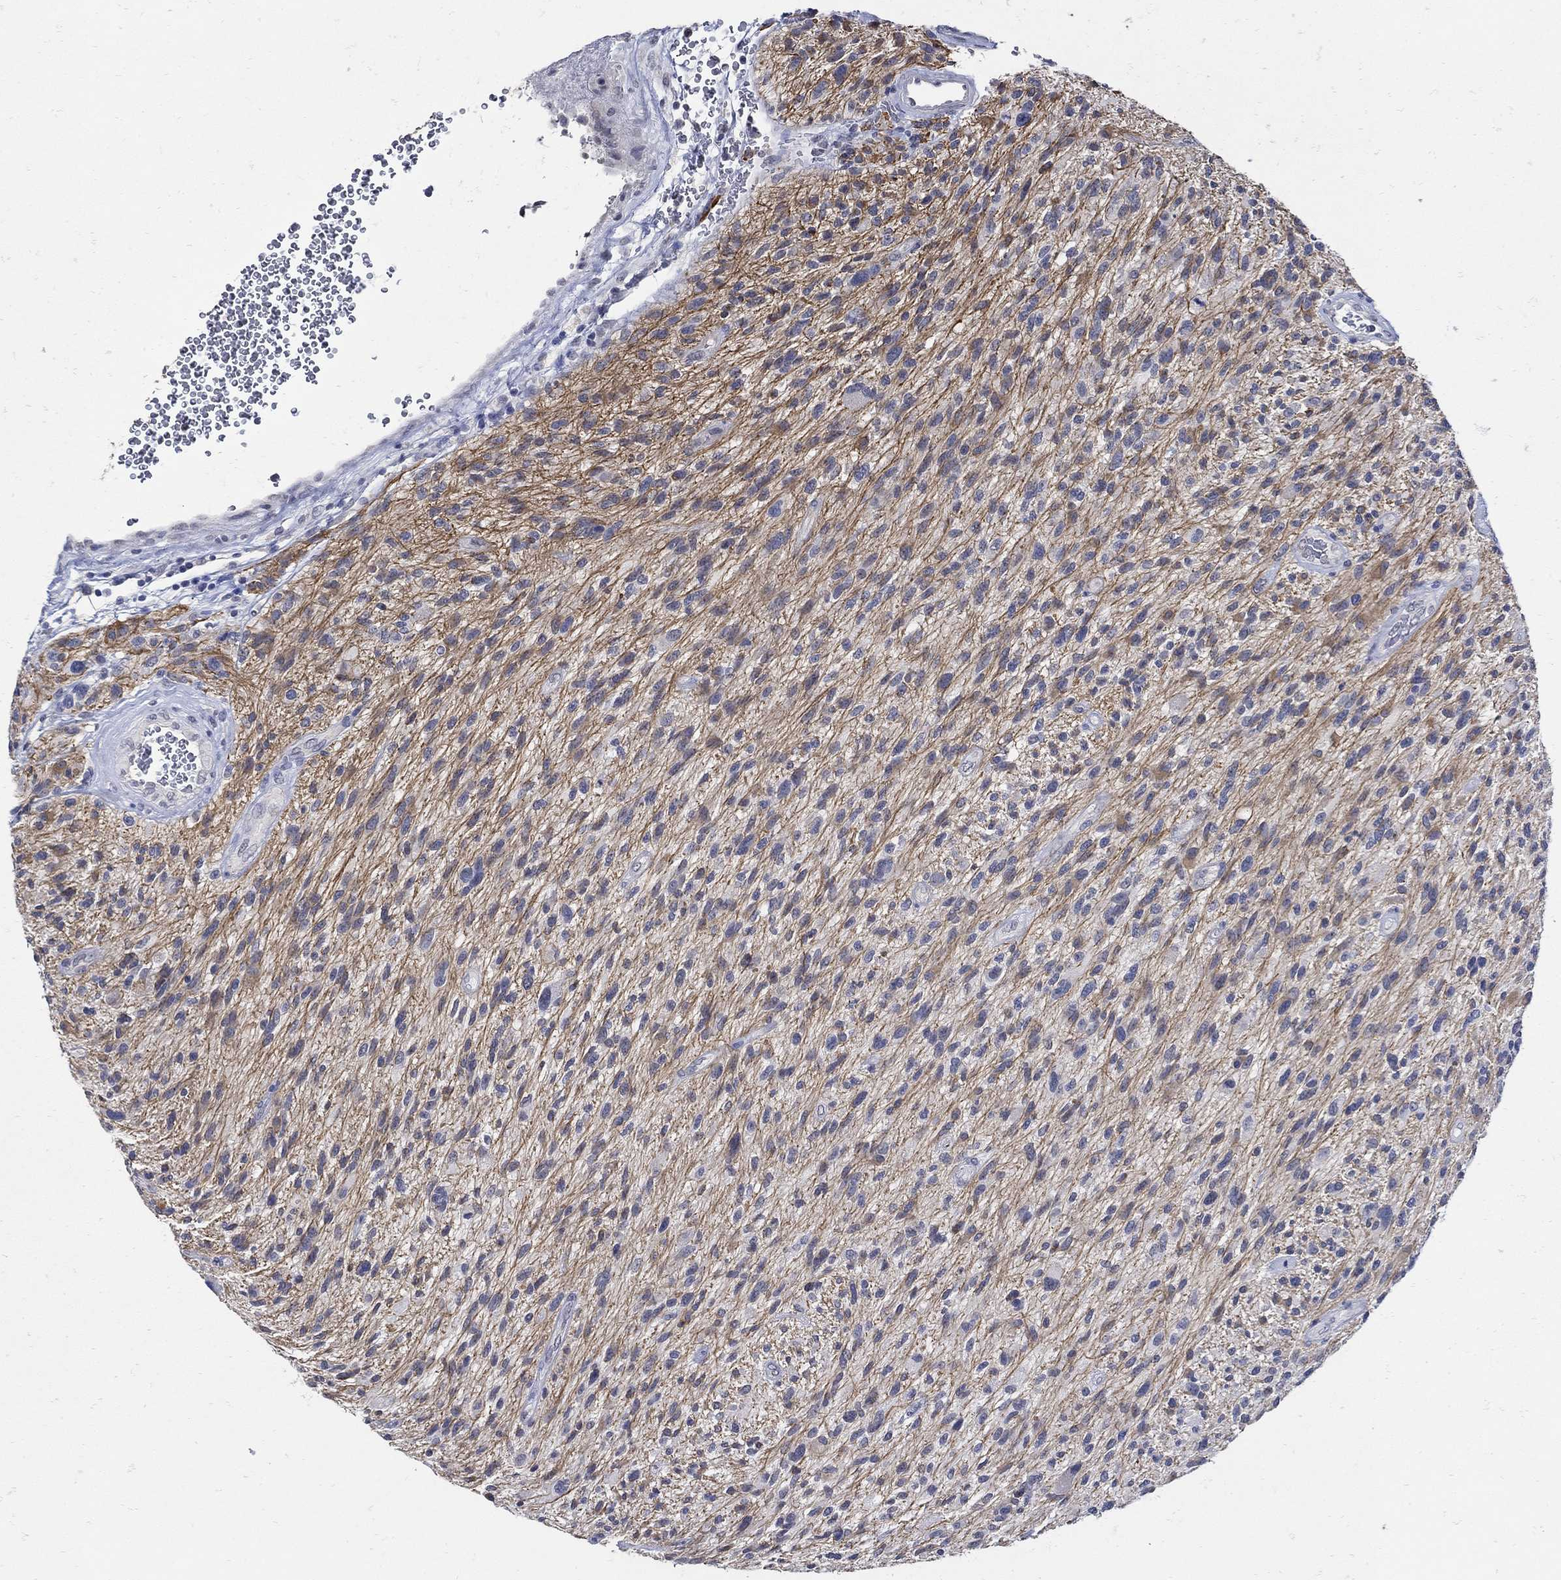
{"staining": {"intensity": "negative", "quantity": "none", "location": "none"}, "tissue": "glioma", "cell_type": "Tumor cells", "image_type": "cancer", "snomed": [{"axis": "morphology", "description": "Glioma, malignant, High grade"}, {"axis": "topography", "description": "Brain"}], "caption": "Malignant glioma (high-grade) stained for a protein using immunohistochemistry (IHC) exhibits no staining tumor cells.", "gene": "KCNN3", "patient": {"sex": "male", "age": 47}}